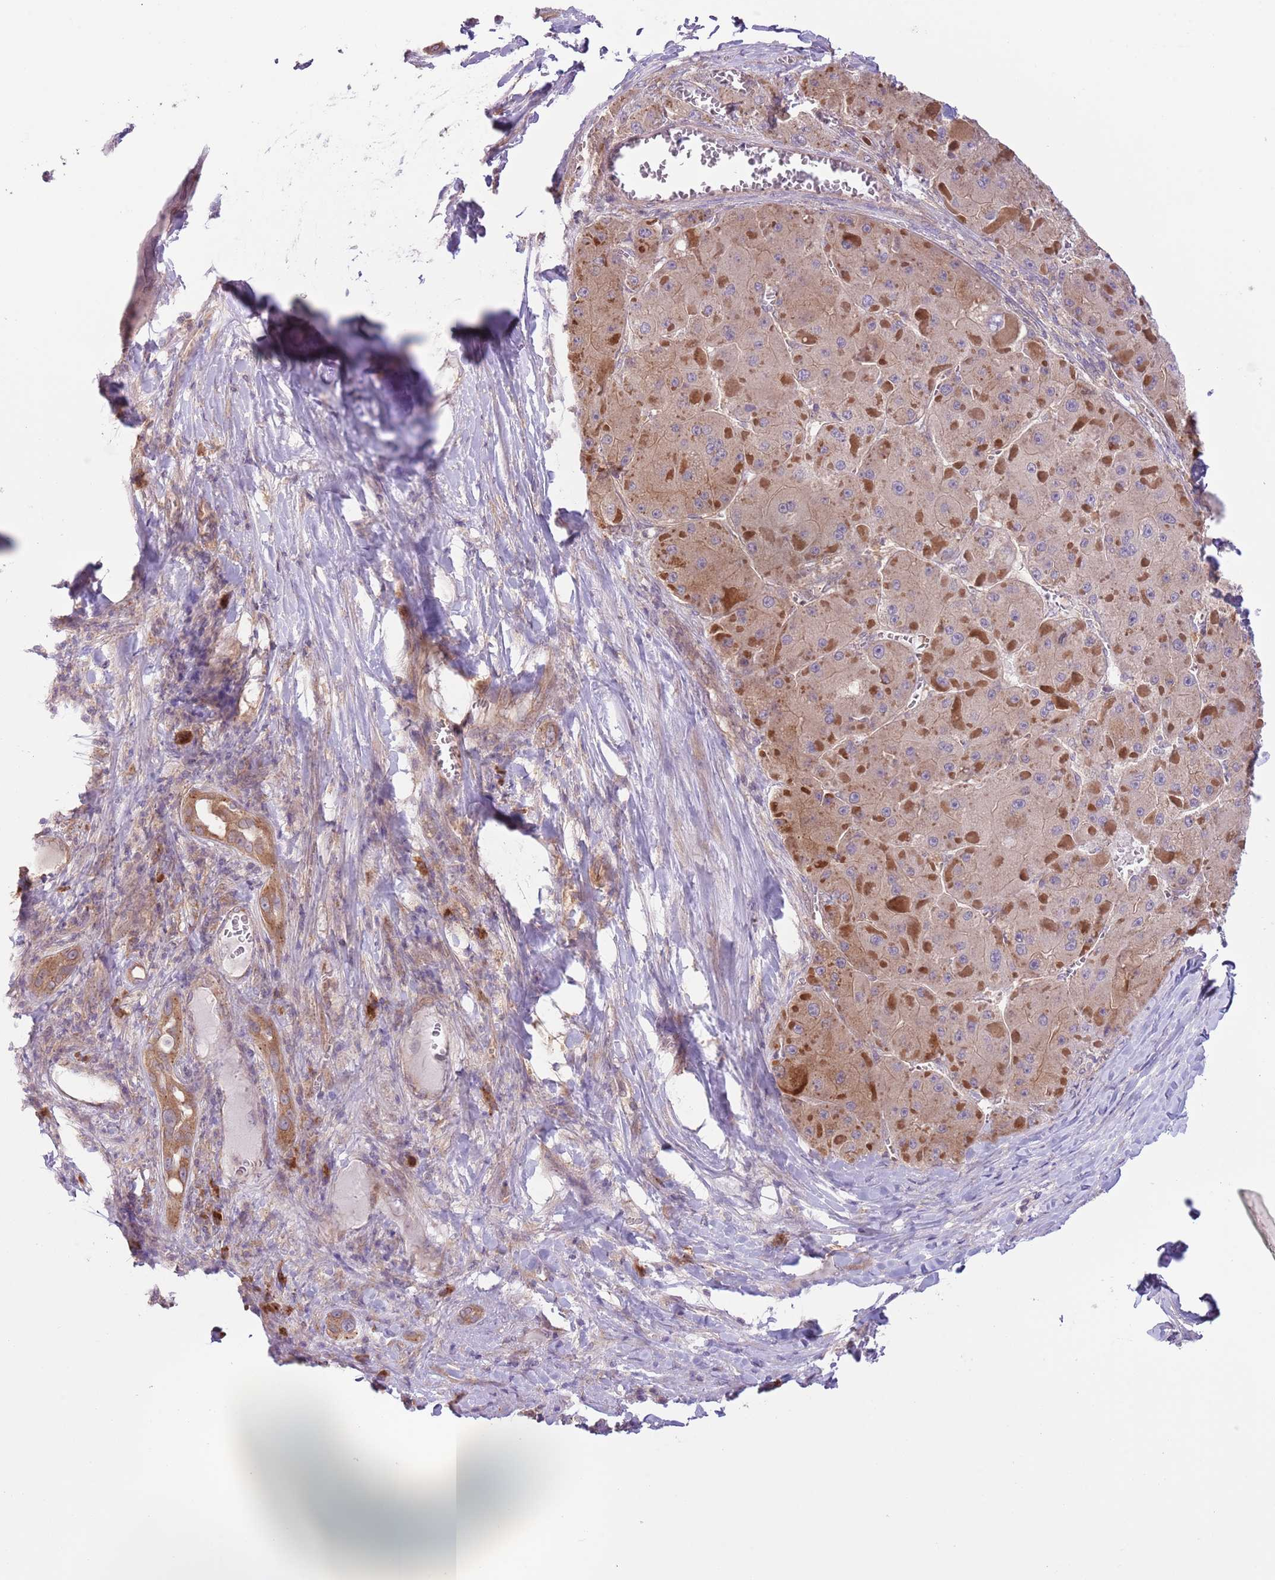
{"staining": {"intensity": "weak", "quantity": ">75%", "location": "cytoplasmic/membranous"}, "tissue": "liver cancer", "cell_type": "Tumor cells", "image_type": "cancer", "snomed": [{"axis": "morphology", "description": "Carcinoma, Hepatocellular, NOS"}, {"axis": "topography", "description": "Liver"}], "caption": "Liver cancer stained with a protein marker shows weak staining in tumor cells.", "gene": "COPE", "patient": {"sex": "female", "age": 73}}